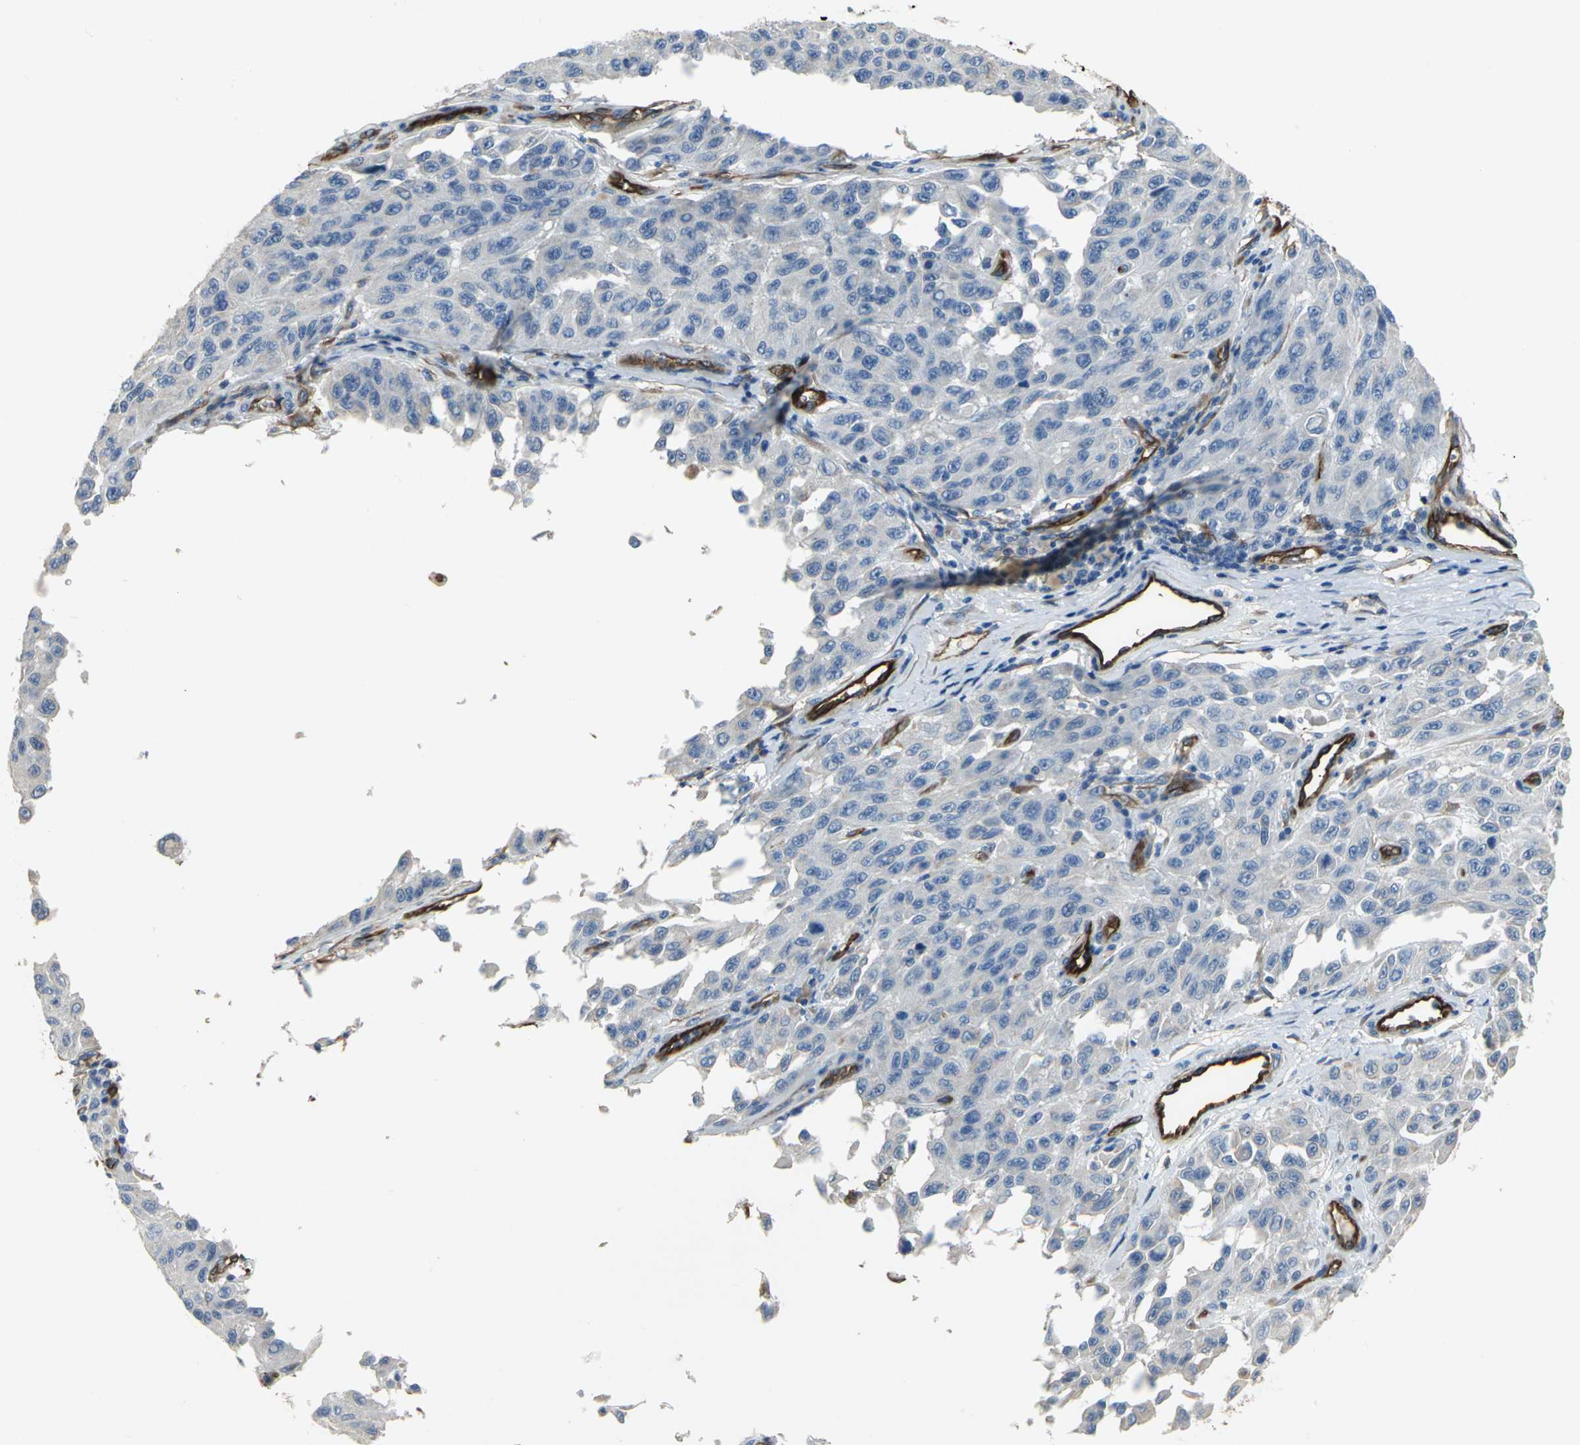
{"staining": {"intensity": "negative", "quantity": "none", "location": "none"}, "tissue": "melanoma", "cell_type": "Tumor cells", "image_type": "cancer", "snomed": [{"axis": "morphology", "description": "Malignant melanoma, NOS"}, {"axis": "topography", "description": "Skin"}], "caption": "The photomicrograph reveals no staining of tumor cells in malignant melanoma.", "gene": "FLNB", "patient": {"sex": "male", "age": 30}}